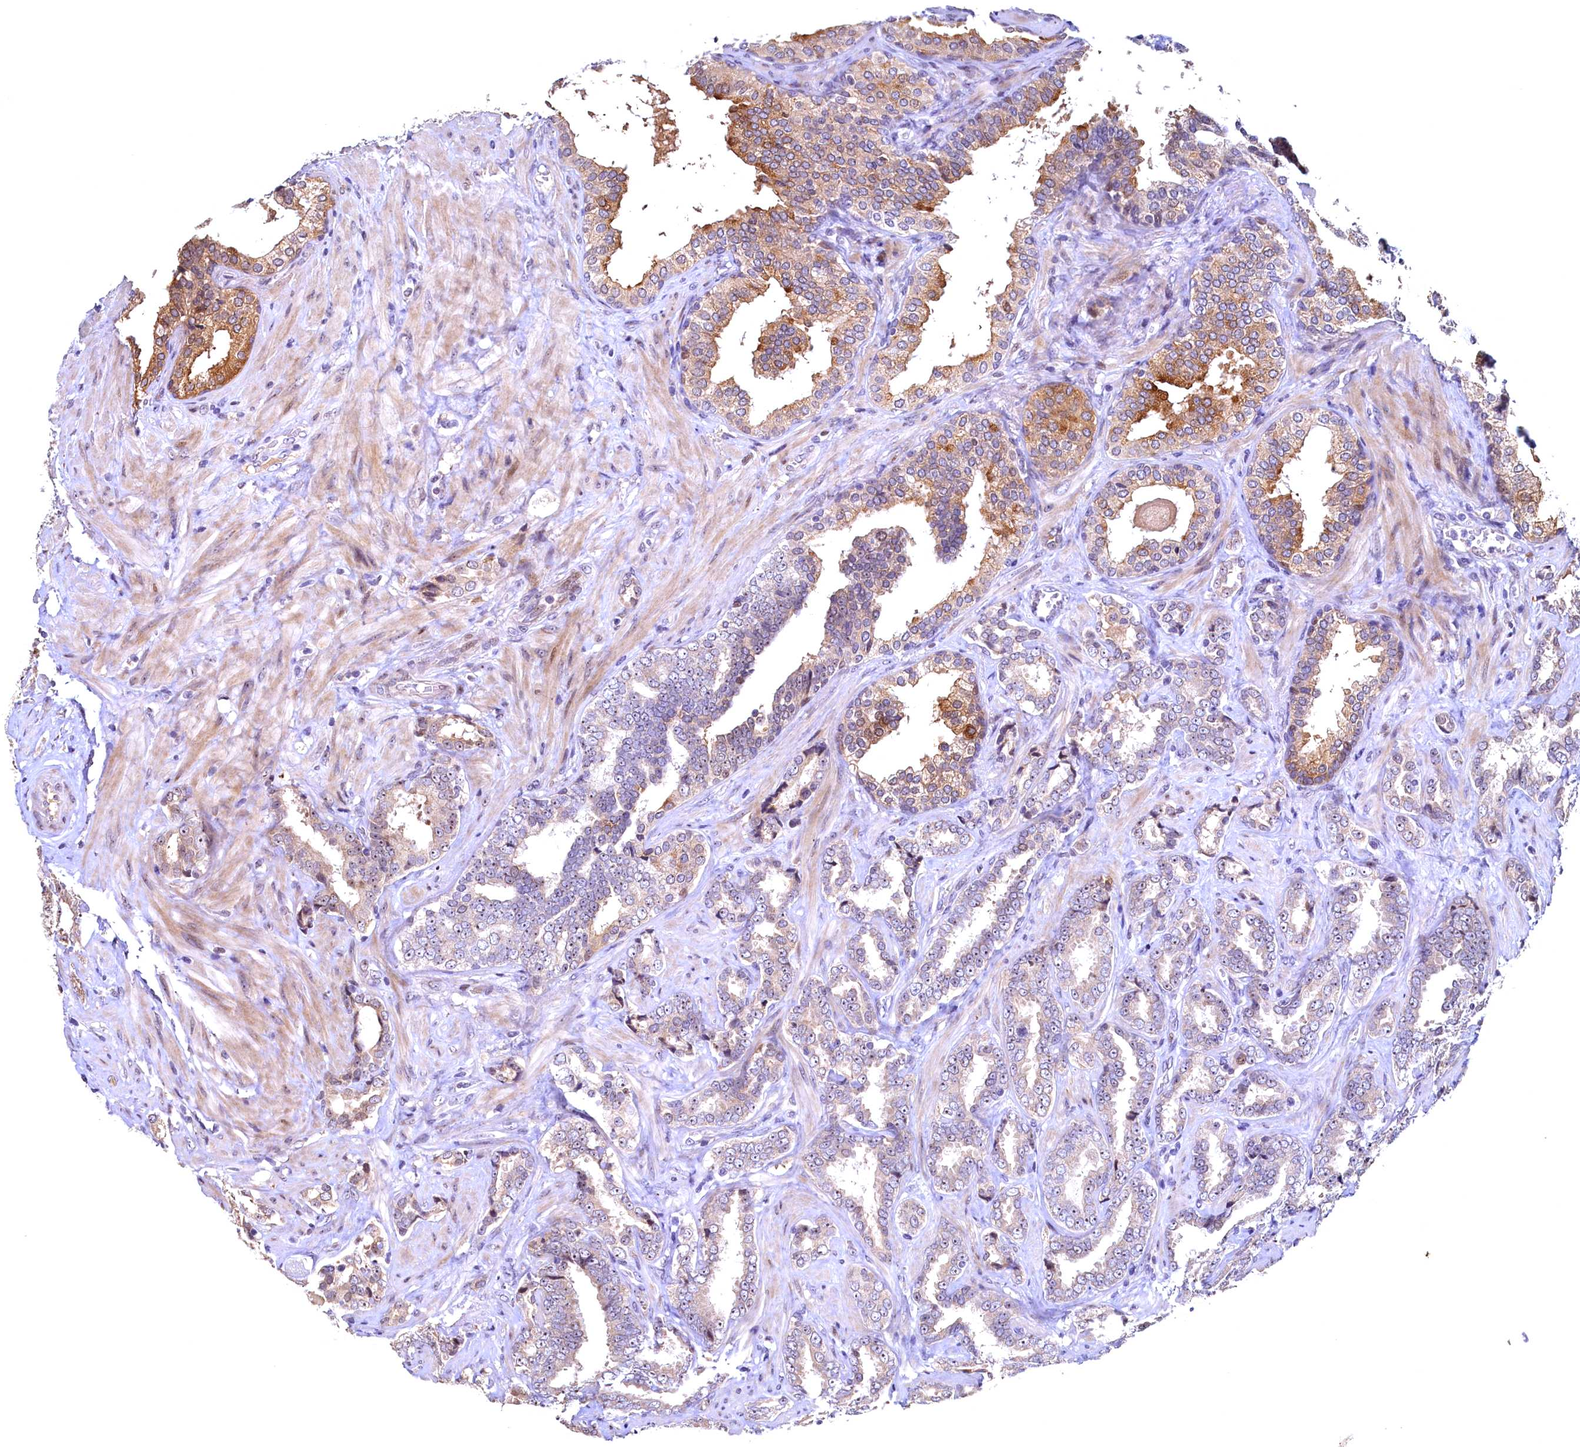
{"staining": {"intensity": "negative", "quantity": "none", "location": "none"}, "tissue": "prostate cancer", "cell_type": "Tumor cells", "image_type": "cancer", "snomed": [{"axis": "morphology", "description": "Adenocarcinoma, High grade"}, {"axis": "topography", "description": "Prostate and seminal vesicle, NOS"}], "caption": "Human prostate cancer stained for a protein using IHC displays no staining in tumor cells.", "gene": "LATS2", "patient": {"sex": "male", "age": 67}}